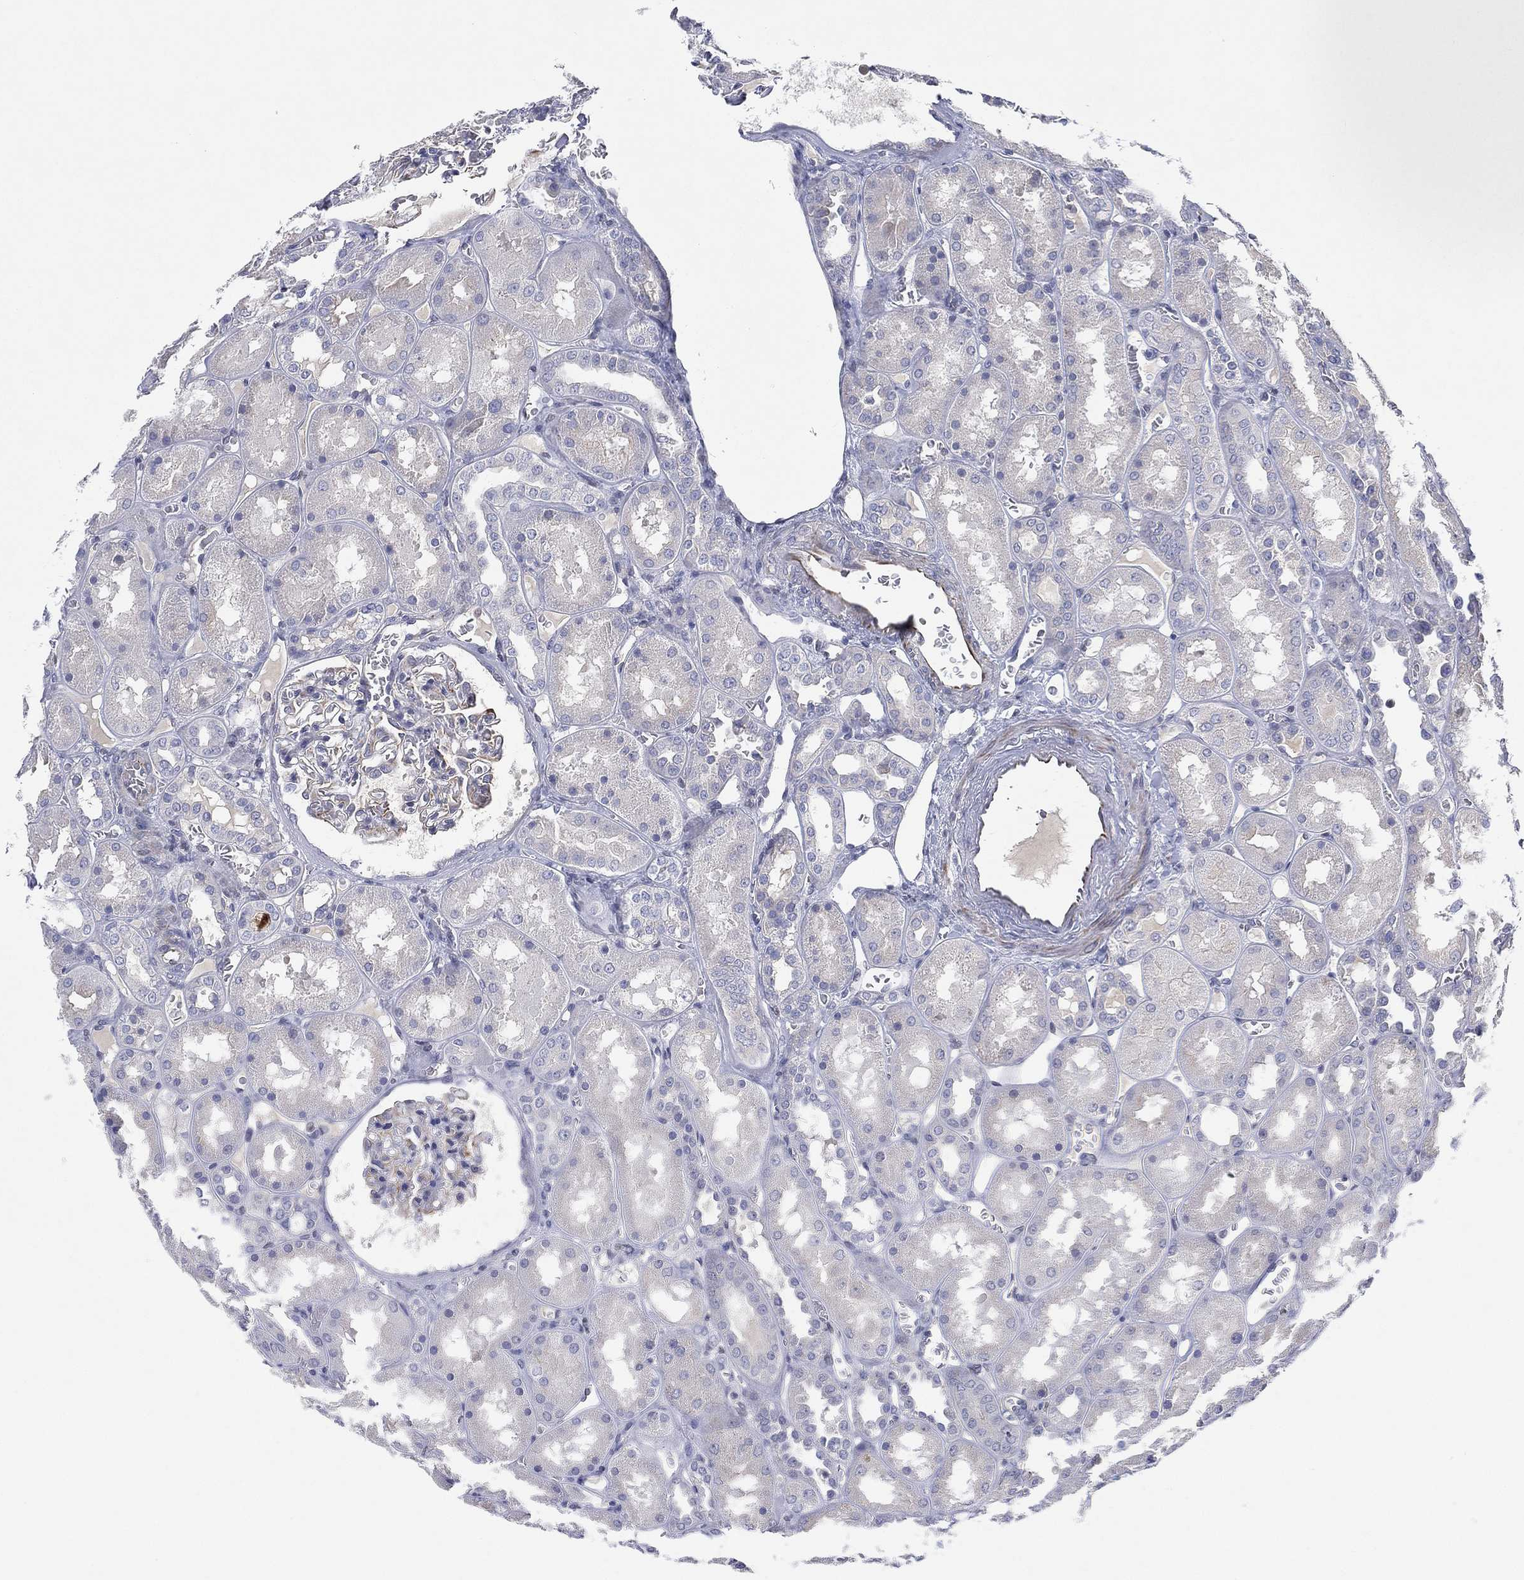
{"staining": {"intensity": "weak", "quantity": "<25%", "location": "cytoplasmic/membranous"}, "tissue": "kidney", "cell_type": "Cells in glomeruli", "image_type": "normal", "snomed": [{"axis": "morphology", "description": "Normal tissue, NOS"}, {"axis": "topography", "description": "Kidney"}], "caption": "DAB (3,3'-diaminobenzidine) immunohistochemical staining of normal kidney shows no significant staining in cells in glomeruli. (Brightfield microscopy of DAB (3,3'-diaminobenzidine) immunohistochemistry (IHC) at high magnification).", "gene": "FLI1", "patient": {"sex": "male", "age": 73}}